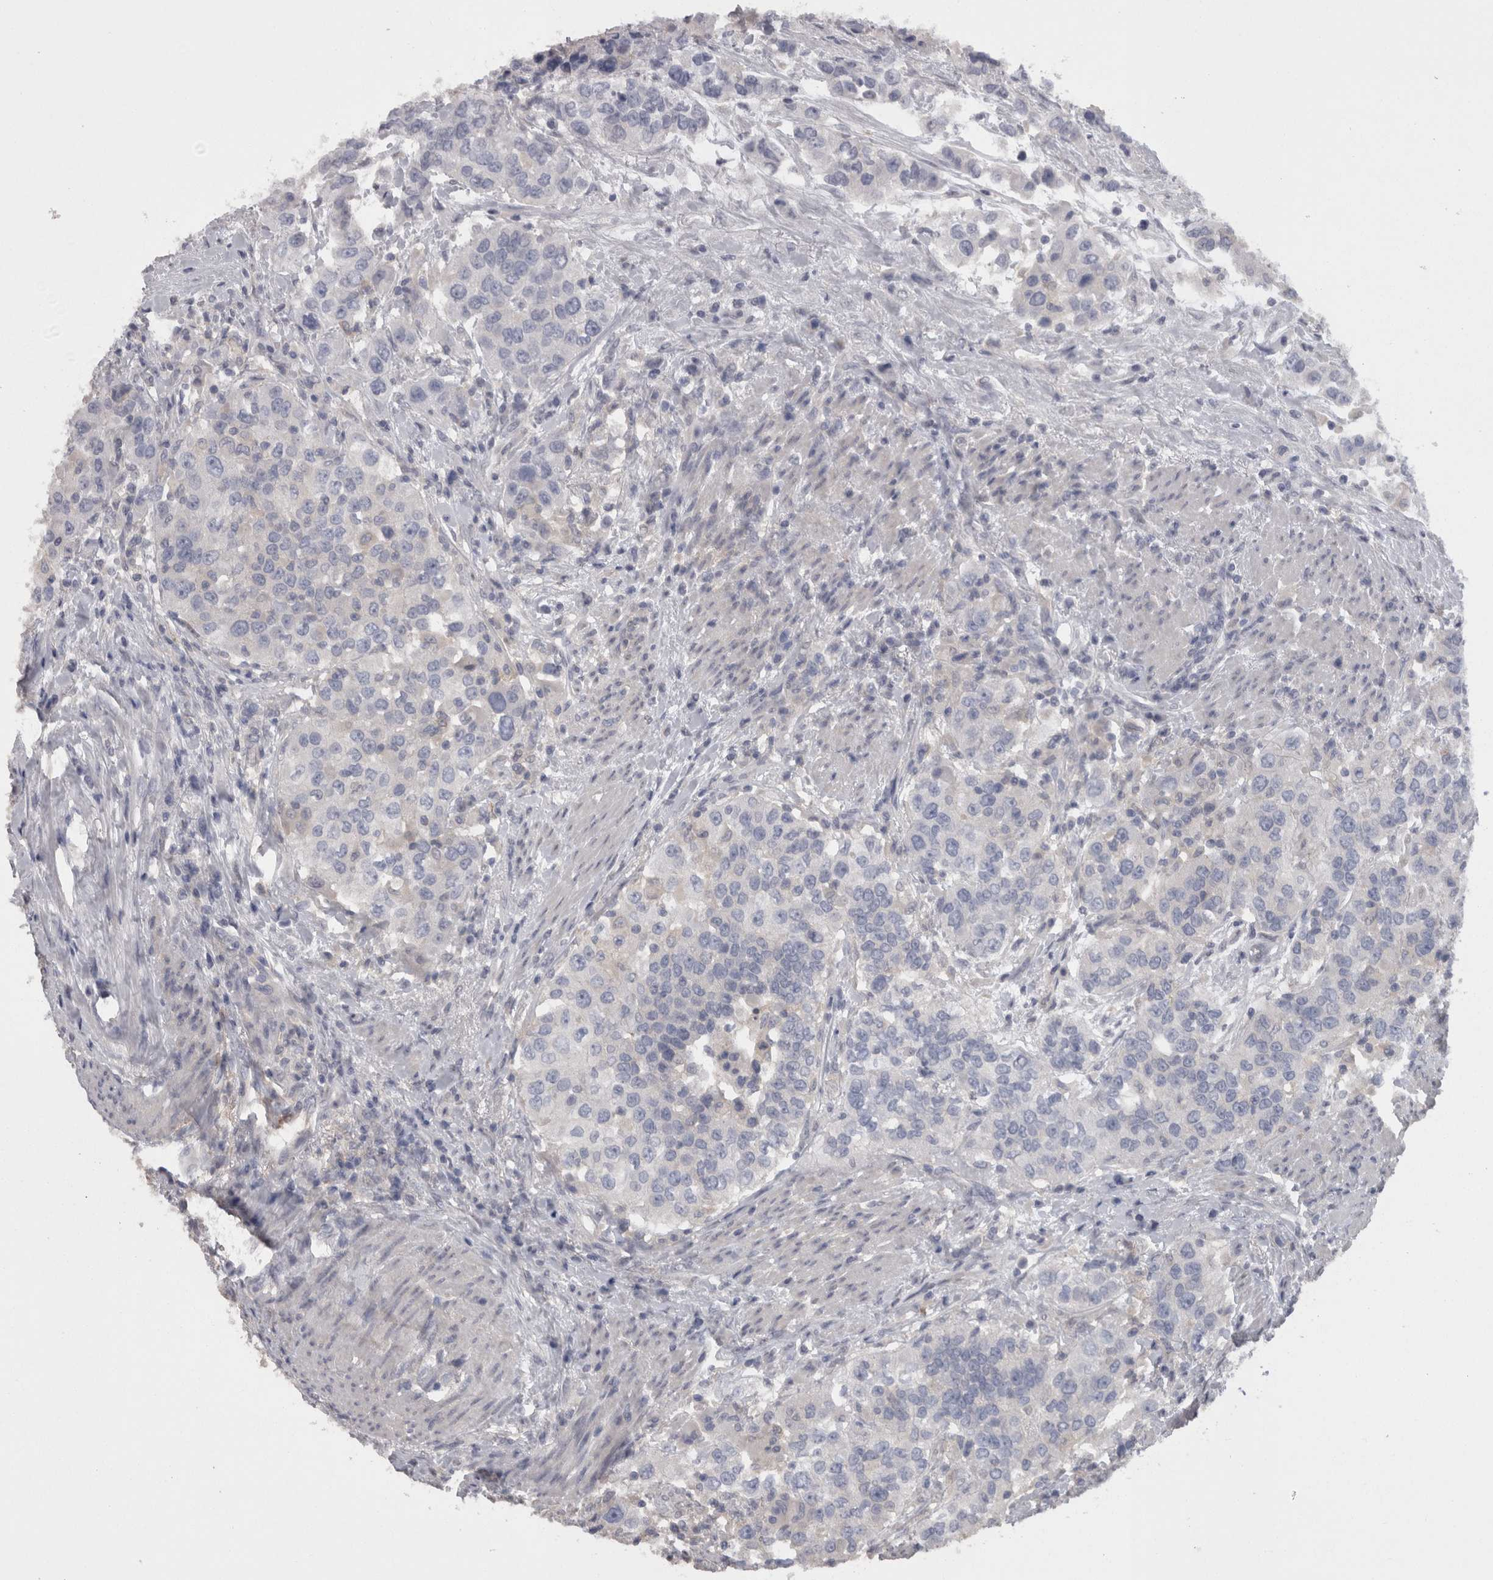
{"staining": {"intensity": "negative", "quantity": "none", "location": "none"}, "tissue": "urothelial cancer", "cell_type": "Tumor cells", "image_type": "cancer", "snomed": [{"axis": "morphology", "description": "Urothelial carcinoma, High grade"}, {"axis": "topography", "description": "Urinary bladder"}], "caption": "Tumor cells show no significant protein staining in high-grade urothelial carcinoma.", "gene": "CAMK2D", "patient": {"sex": "female", "age": 80}}